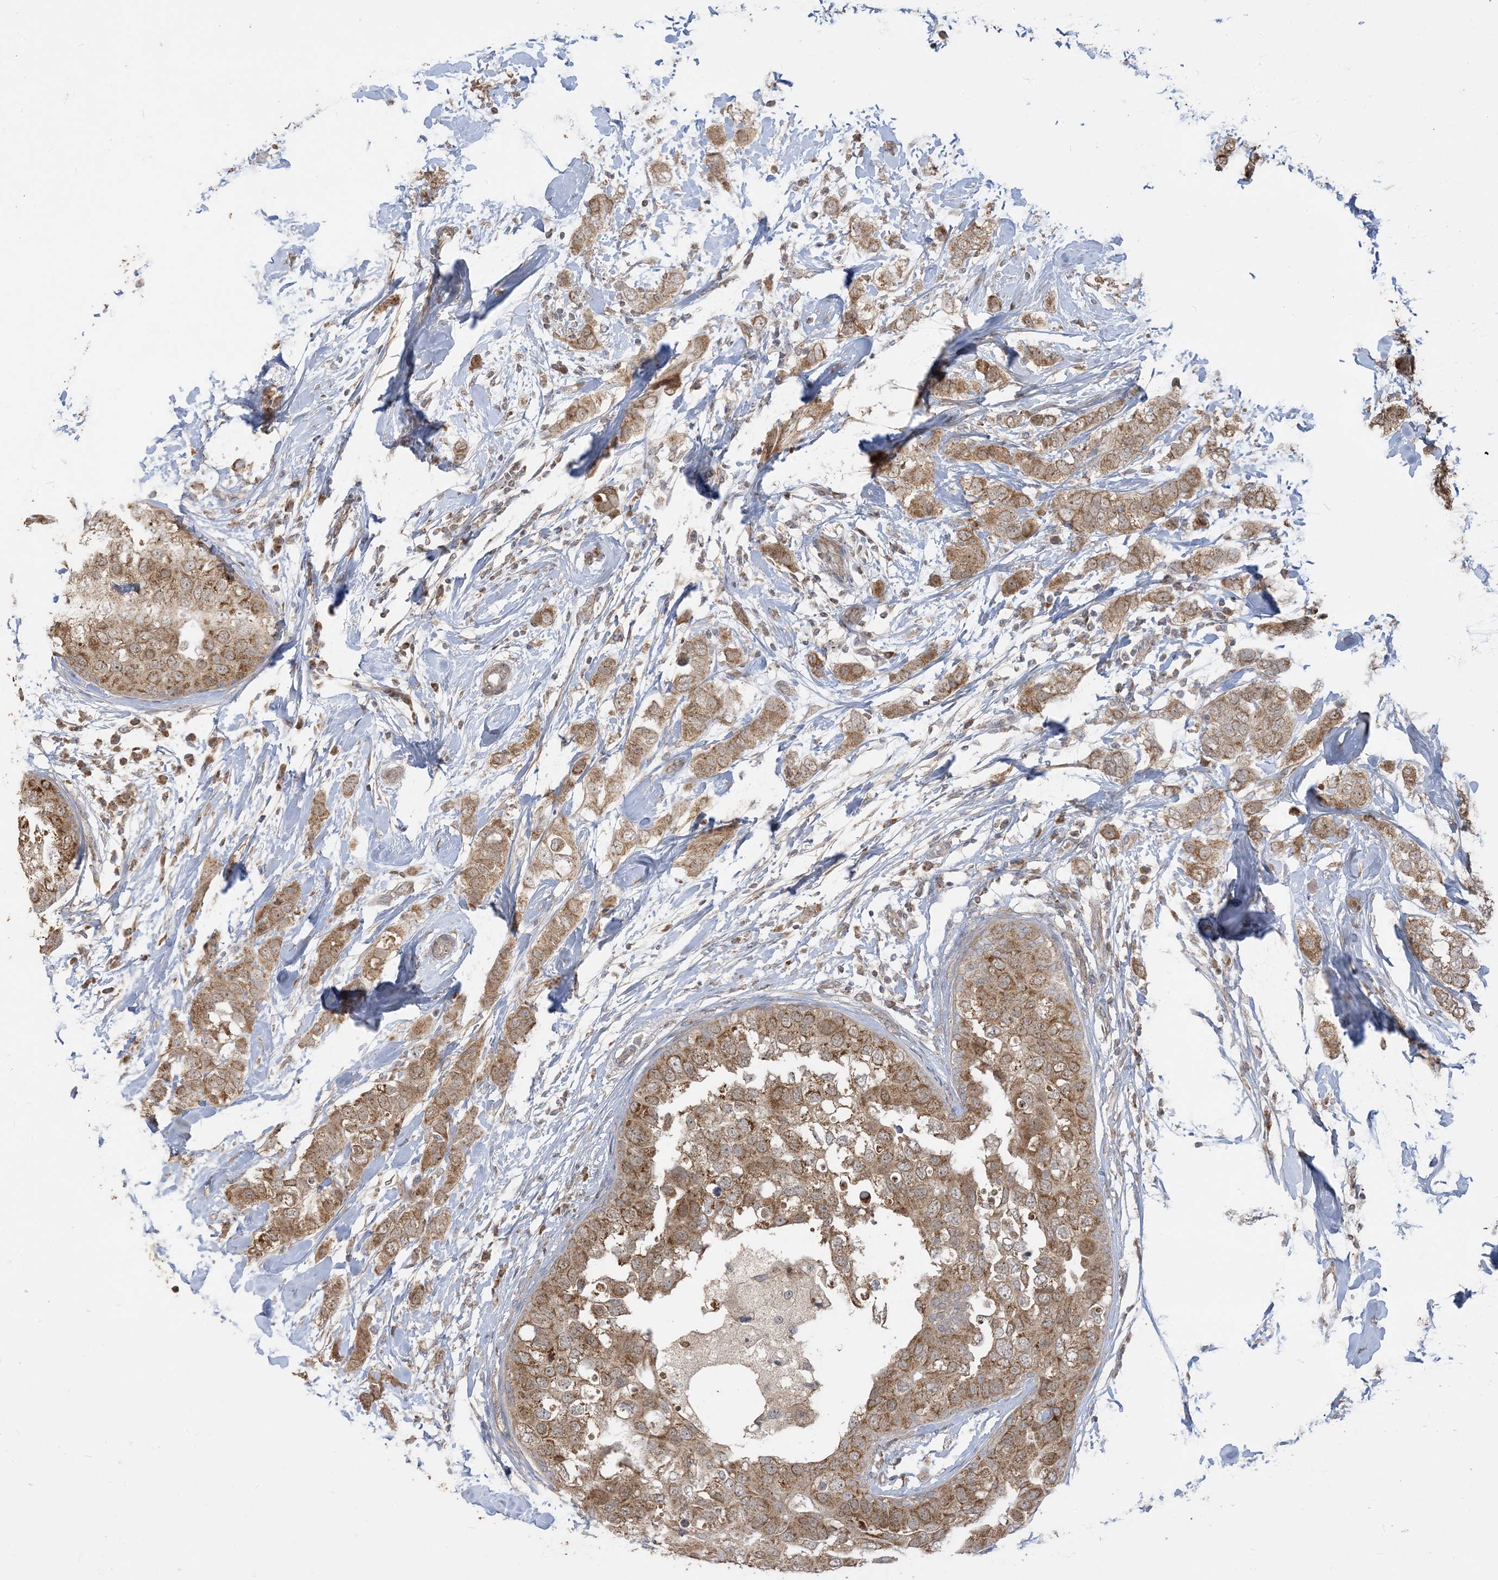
{"staining": {"intensity": "strong", "quantity": ">75%", "location": "cytoplasmic/membranous"}, "tissue": "breast cancer", "cell_type": "Tumor cells", "image_type": "cancer", "snomed": [{"axis": "morphology", "description": "Duct carcinoma"}, {"axis": "topography", "description": "Breast"}], "caption": "About >75% of tumor cells in human breast cancer display strong cytoplasmic/membranous protein expression as visualized by brown immunohistochemical staining.", "gene": "SIRT3", "patient": {"sex": "female", "age": 50}}